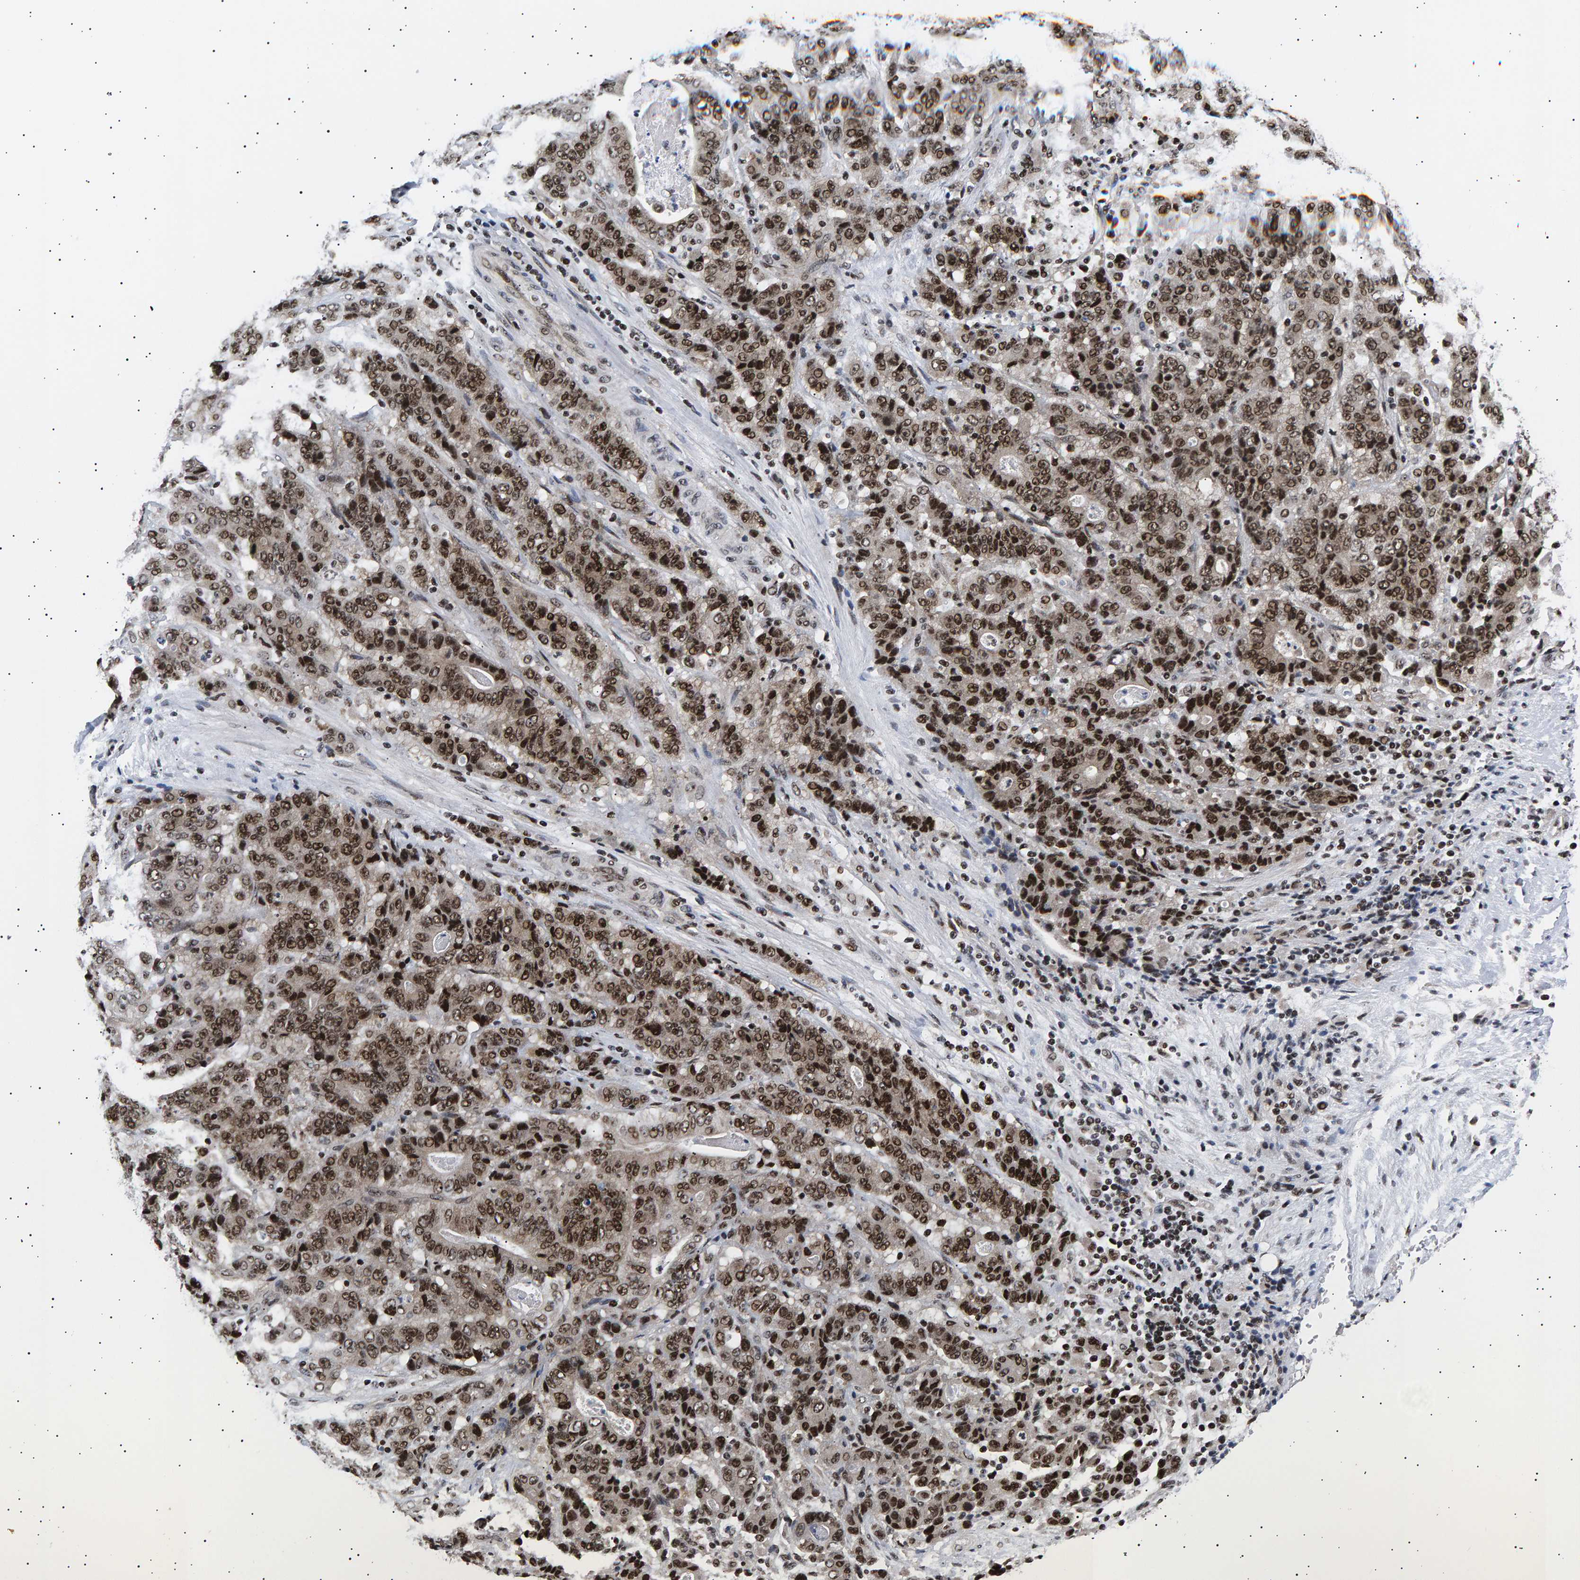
{"staining": {"intensity": "strong", "quantity": ">75%", "location": "nuclear"}, "tissue": "stomach cancer", "cell_type": "Tumor cells", "image_type": "cancer", "snomed": [{"axis": "morphology", "description": "Adenocarcinoma, NOS"}, {"axis": "topography", "description": "Stomach"}], "caption": "Immunohistochemistry image of human stomach adenocarcinoma stained for a protein (brown), which reveals high levels of strong nuclear expression in about >75% of tumor cells.", "gene": "ANKRD40", "patient": {"sex": "female", "age": 73}}